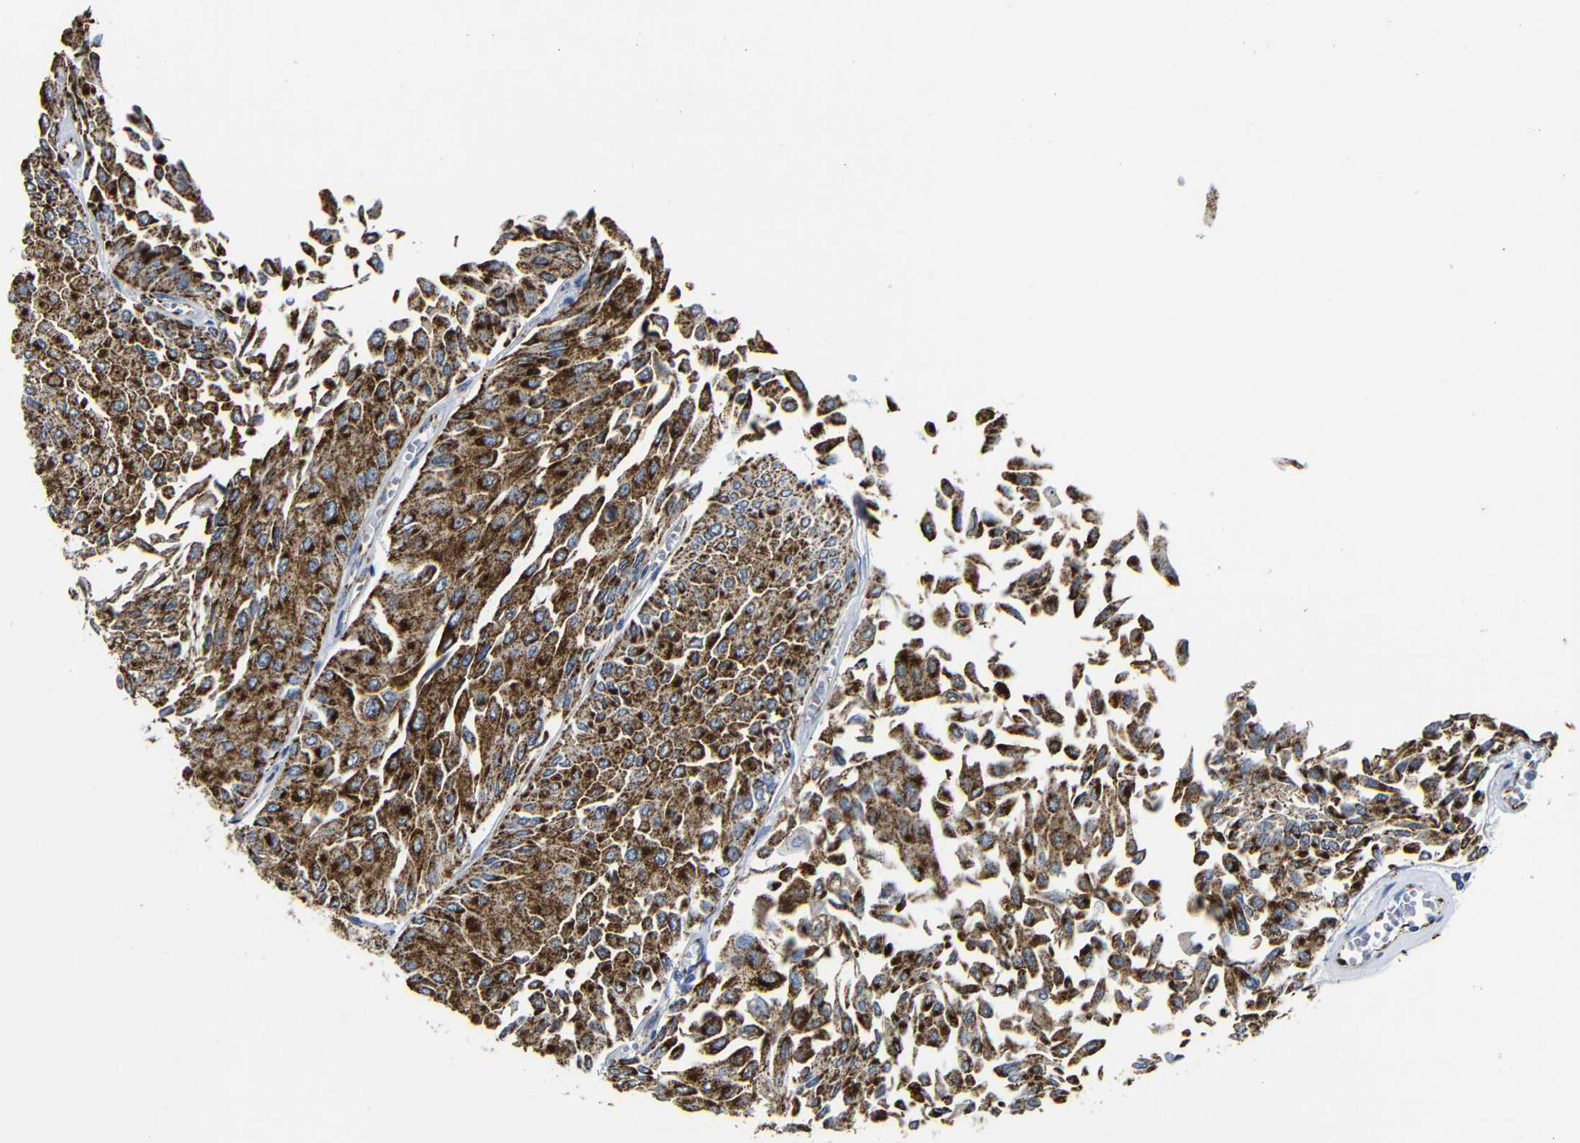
{"staining": {"intensity": "strong", "quantity": ">75%", "location": "cytoplasmic/membranous"}, "tissue": "urothelial cancer", "cell_type": "Tumor cells", "image_type": "cancer", "snomed": [{"axis": "morphology", "description": "Urothelial carcinoma, Low grade"}, {"axis": "topography", "description": "Urinary bladder"}], "caption": "Urothelial cancer tissue shows strong cytoplasmic/membranous staining in about >75% of tumor cells, visualized by immunohistochemistry.", "gene": "MAOA", "patient": {"sex": "male", "age": 67}}